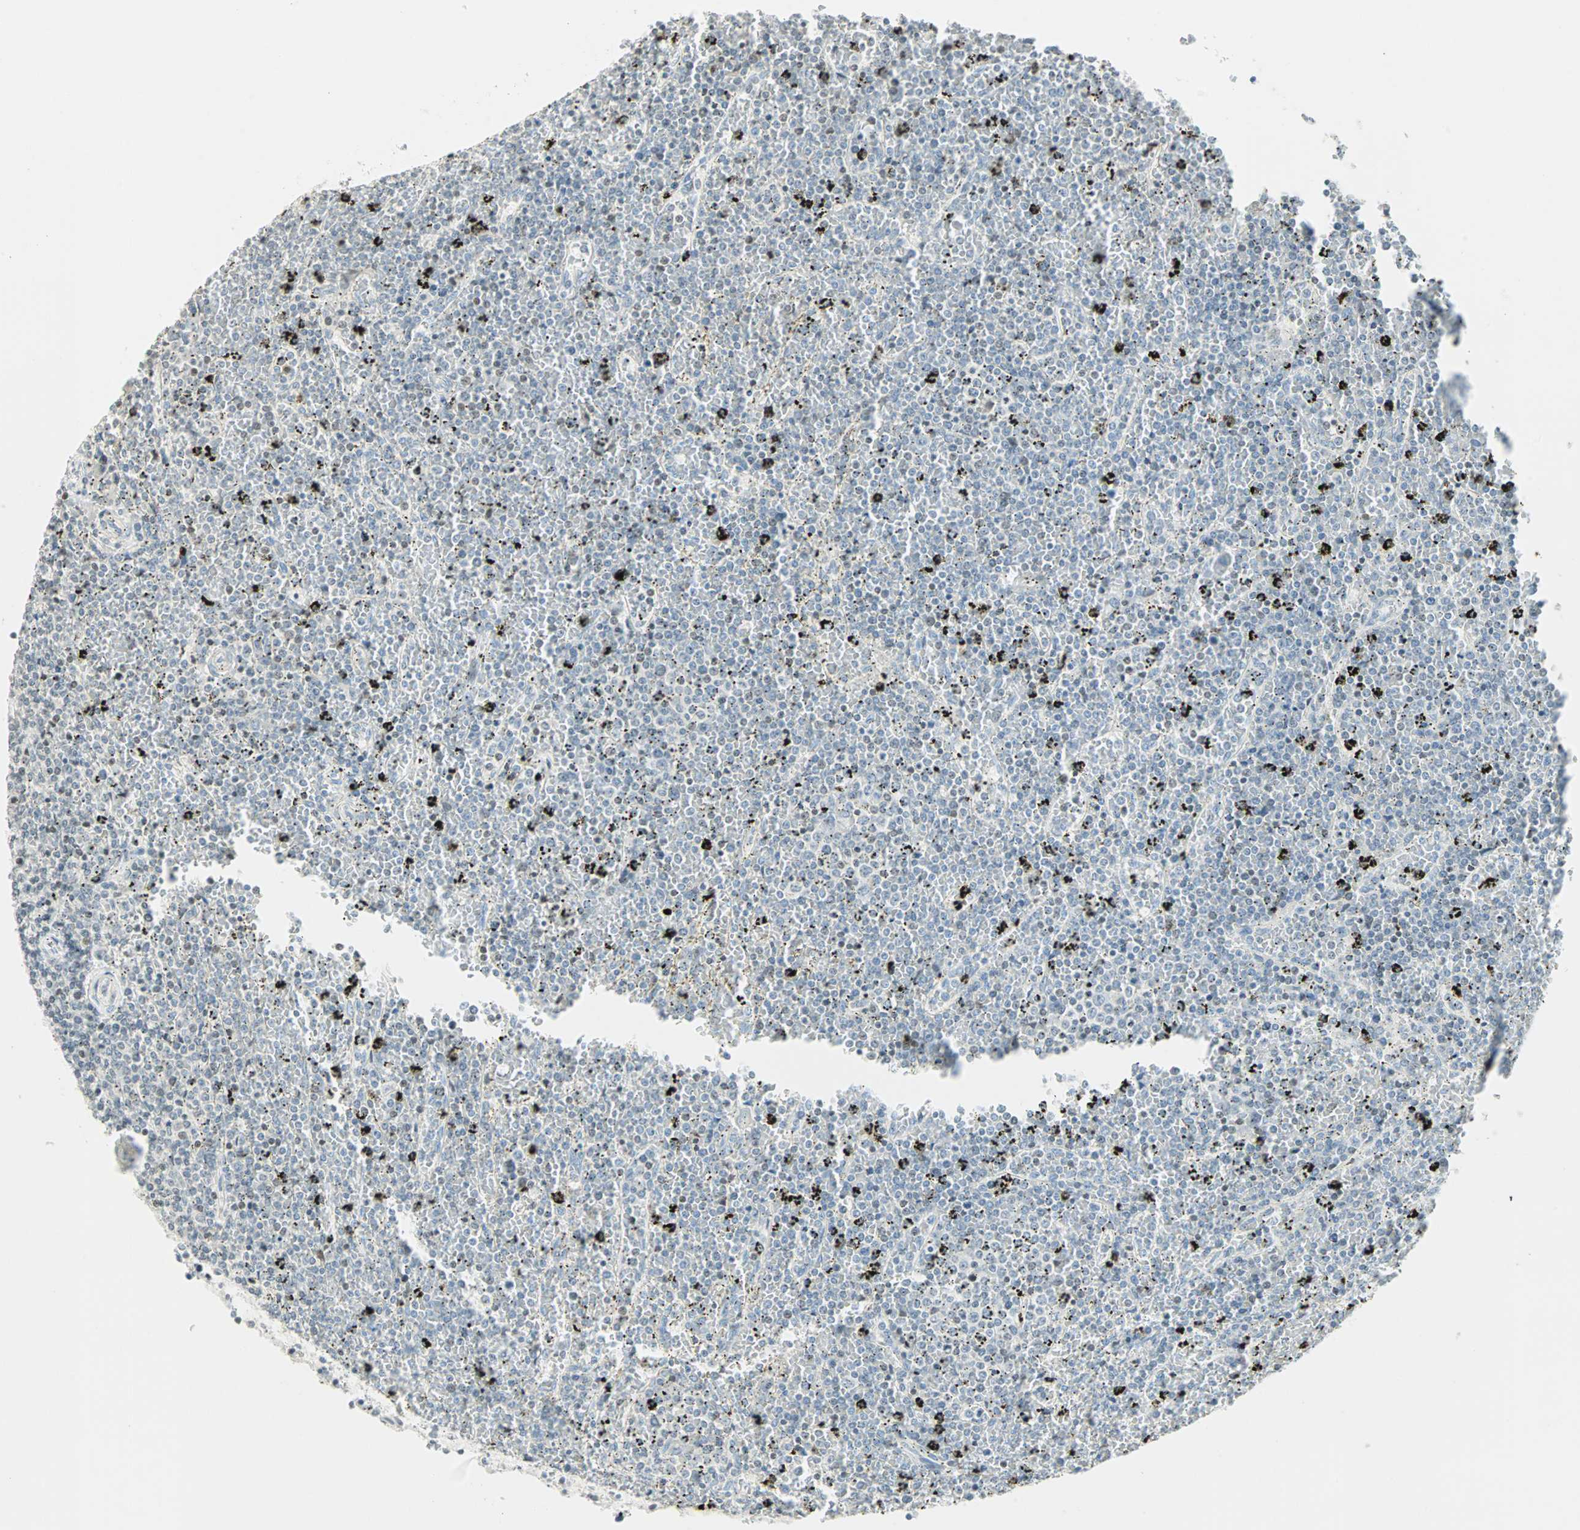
{"staining": {"intensity": "weak", "quantity": "<25%", "location": "nuclear"}, "tissue": "lymphoma", "cell_type": "Tumor cells", "image_type": "cancer", "snomed": [{"axis": "morphology", "description": "Malignant lymphoma, non-Hodgkin's type, Low grade"}, {"axis": "topography", "description": "Spleen"}], "caption": "Immunohistochemistry image of neoplastic tissue: human malignant lymphoma, non-Hodgkin's type (low-grade) stained with DAB displays no significant protein positivity in tumor cells.", "gene": "SMAD3", "patient": {"sex": "female", "age": 77}}